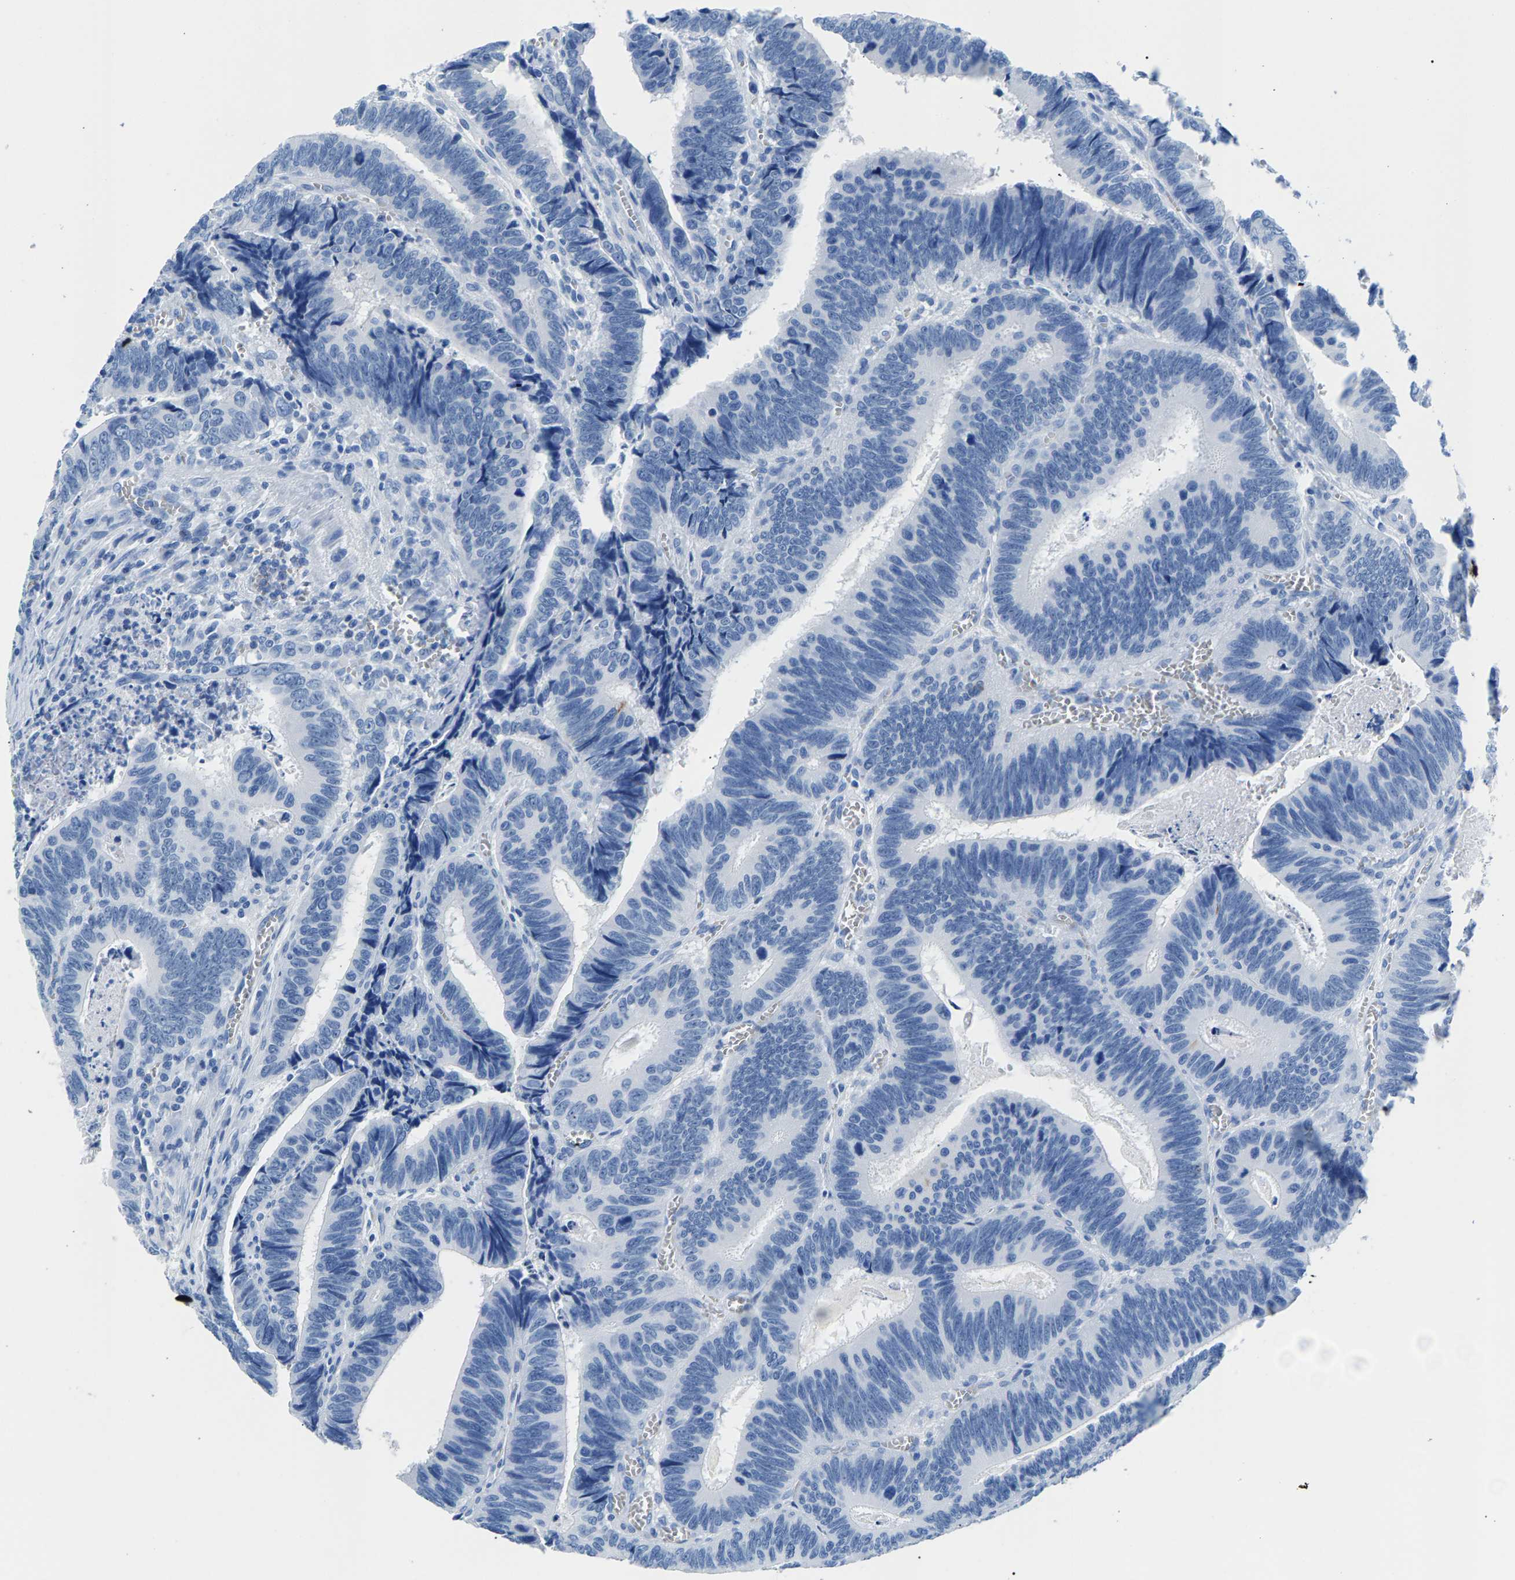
{"staining": {"intensity": "negative", "quantity": "none", "location": "none"}, "tissue": "colorectal cancer", "cell_type": "Tumor cells", "image_type": "cancer", "snomed": [{"axis": "morphology", "description": "Inflammation, NOS"}, {"axis": "morphology", "description": "Adenocarcinoma, NOS"}, {"axis": "topography", "description": "Colon"}], "caption": "This is an IHC image of colorectal cancer (adenocarcinoma). There is no positivity in tumor cells.", "gene": "CPS1", "patient": {"sex": "male", "age": 72}}